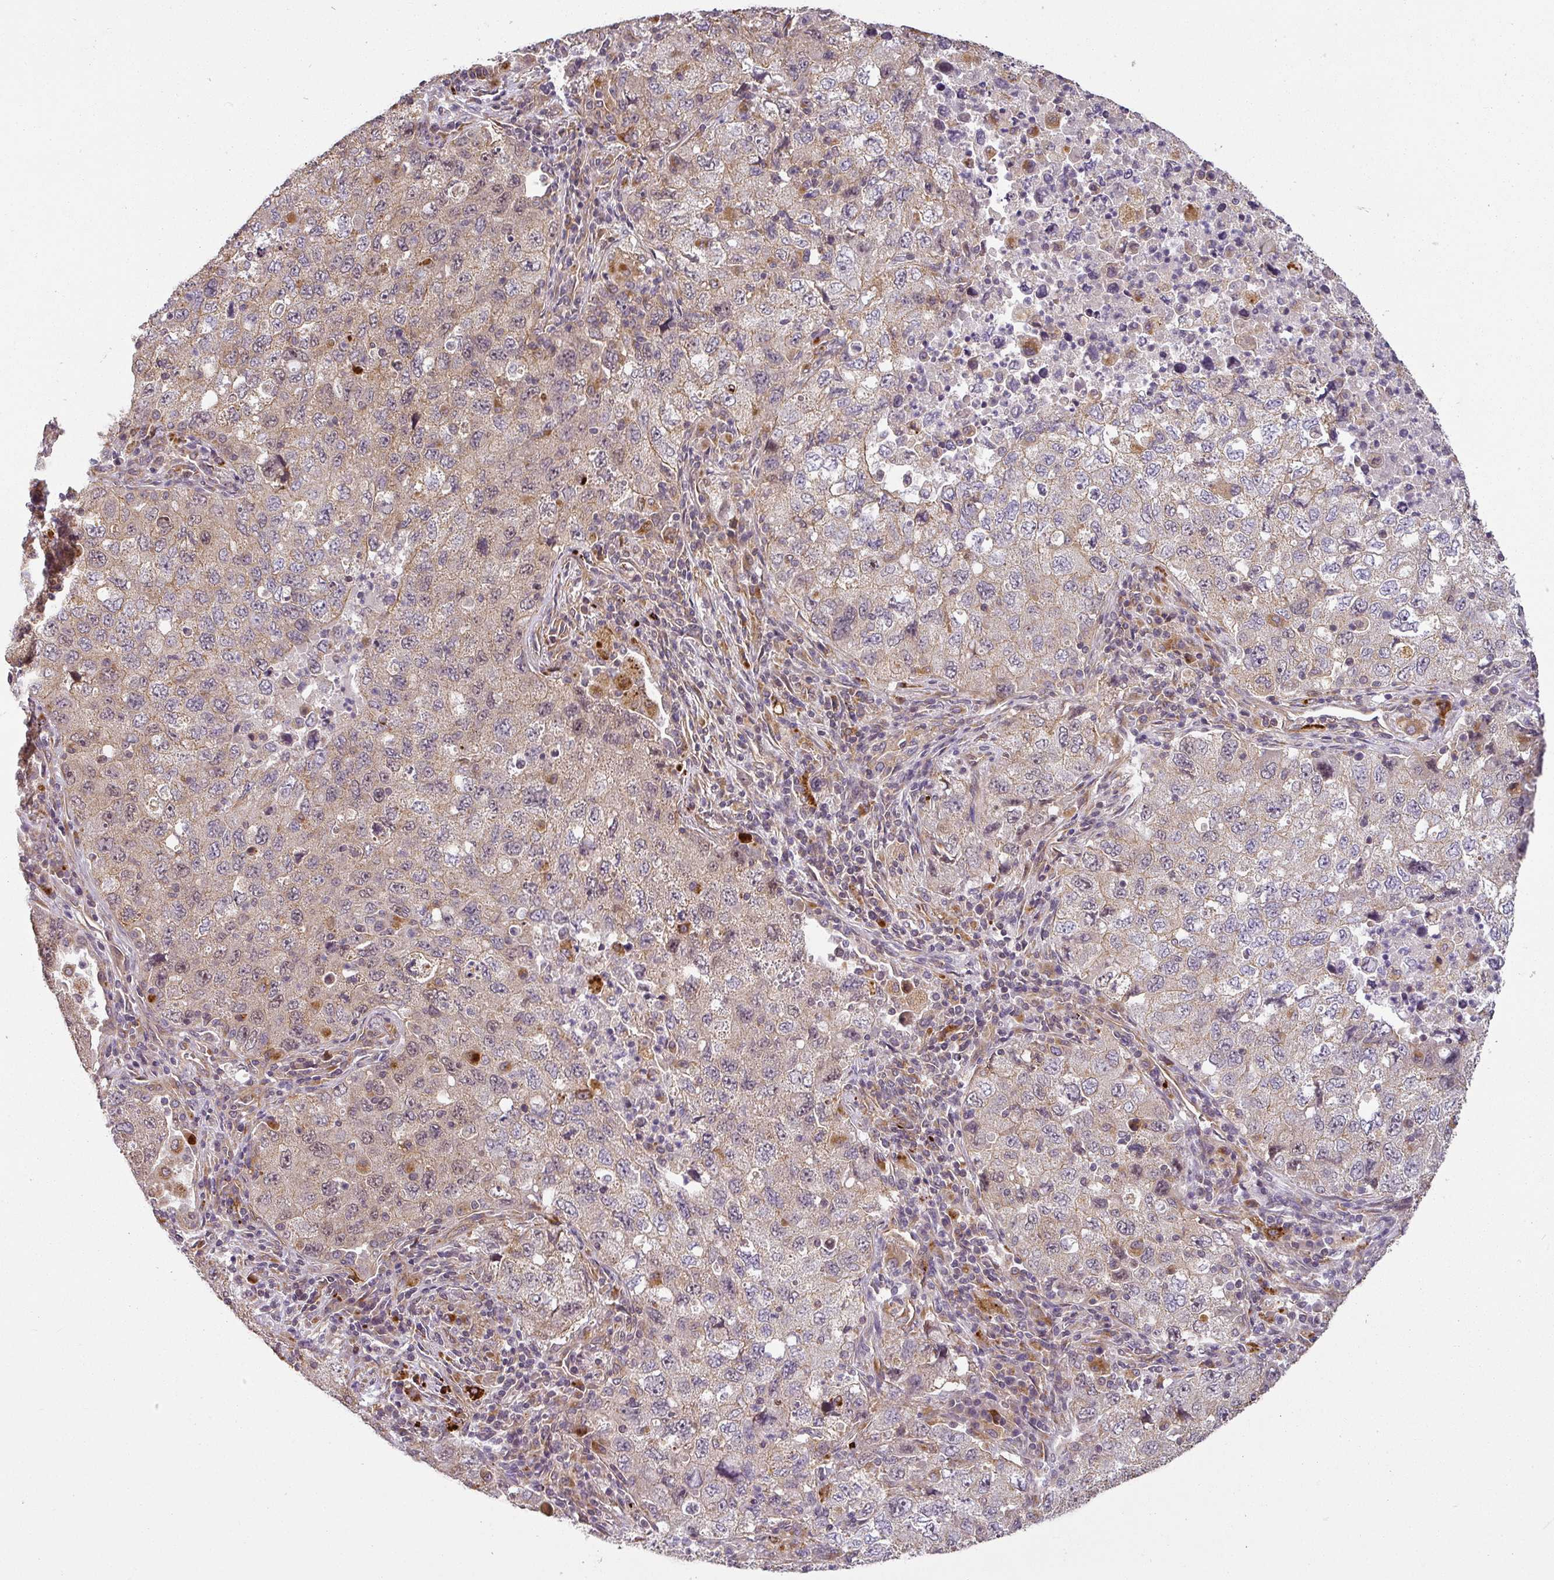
{"staining": {"intensity": "weak", "quantity": "<25%", "location": "cytoplasmic/membranous"}, "tissue": "lung cancer", "cell_type": "Tumor cells", "image_type": "cancer", "snomed": [{"axis": "morphology", "description": "Adenocarcinoma, NOS"}, {"axis": "topography", "description": "Lung"}], "caption": "Photomicrograph shows no protein expression in tumor cells of adenocarcinoma (lung) tissue.", "gene": "DIMT1", "patient": {"sex": "female", "age": 57}}